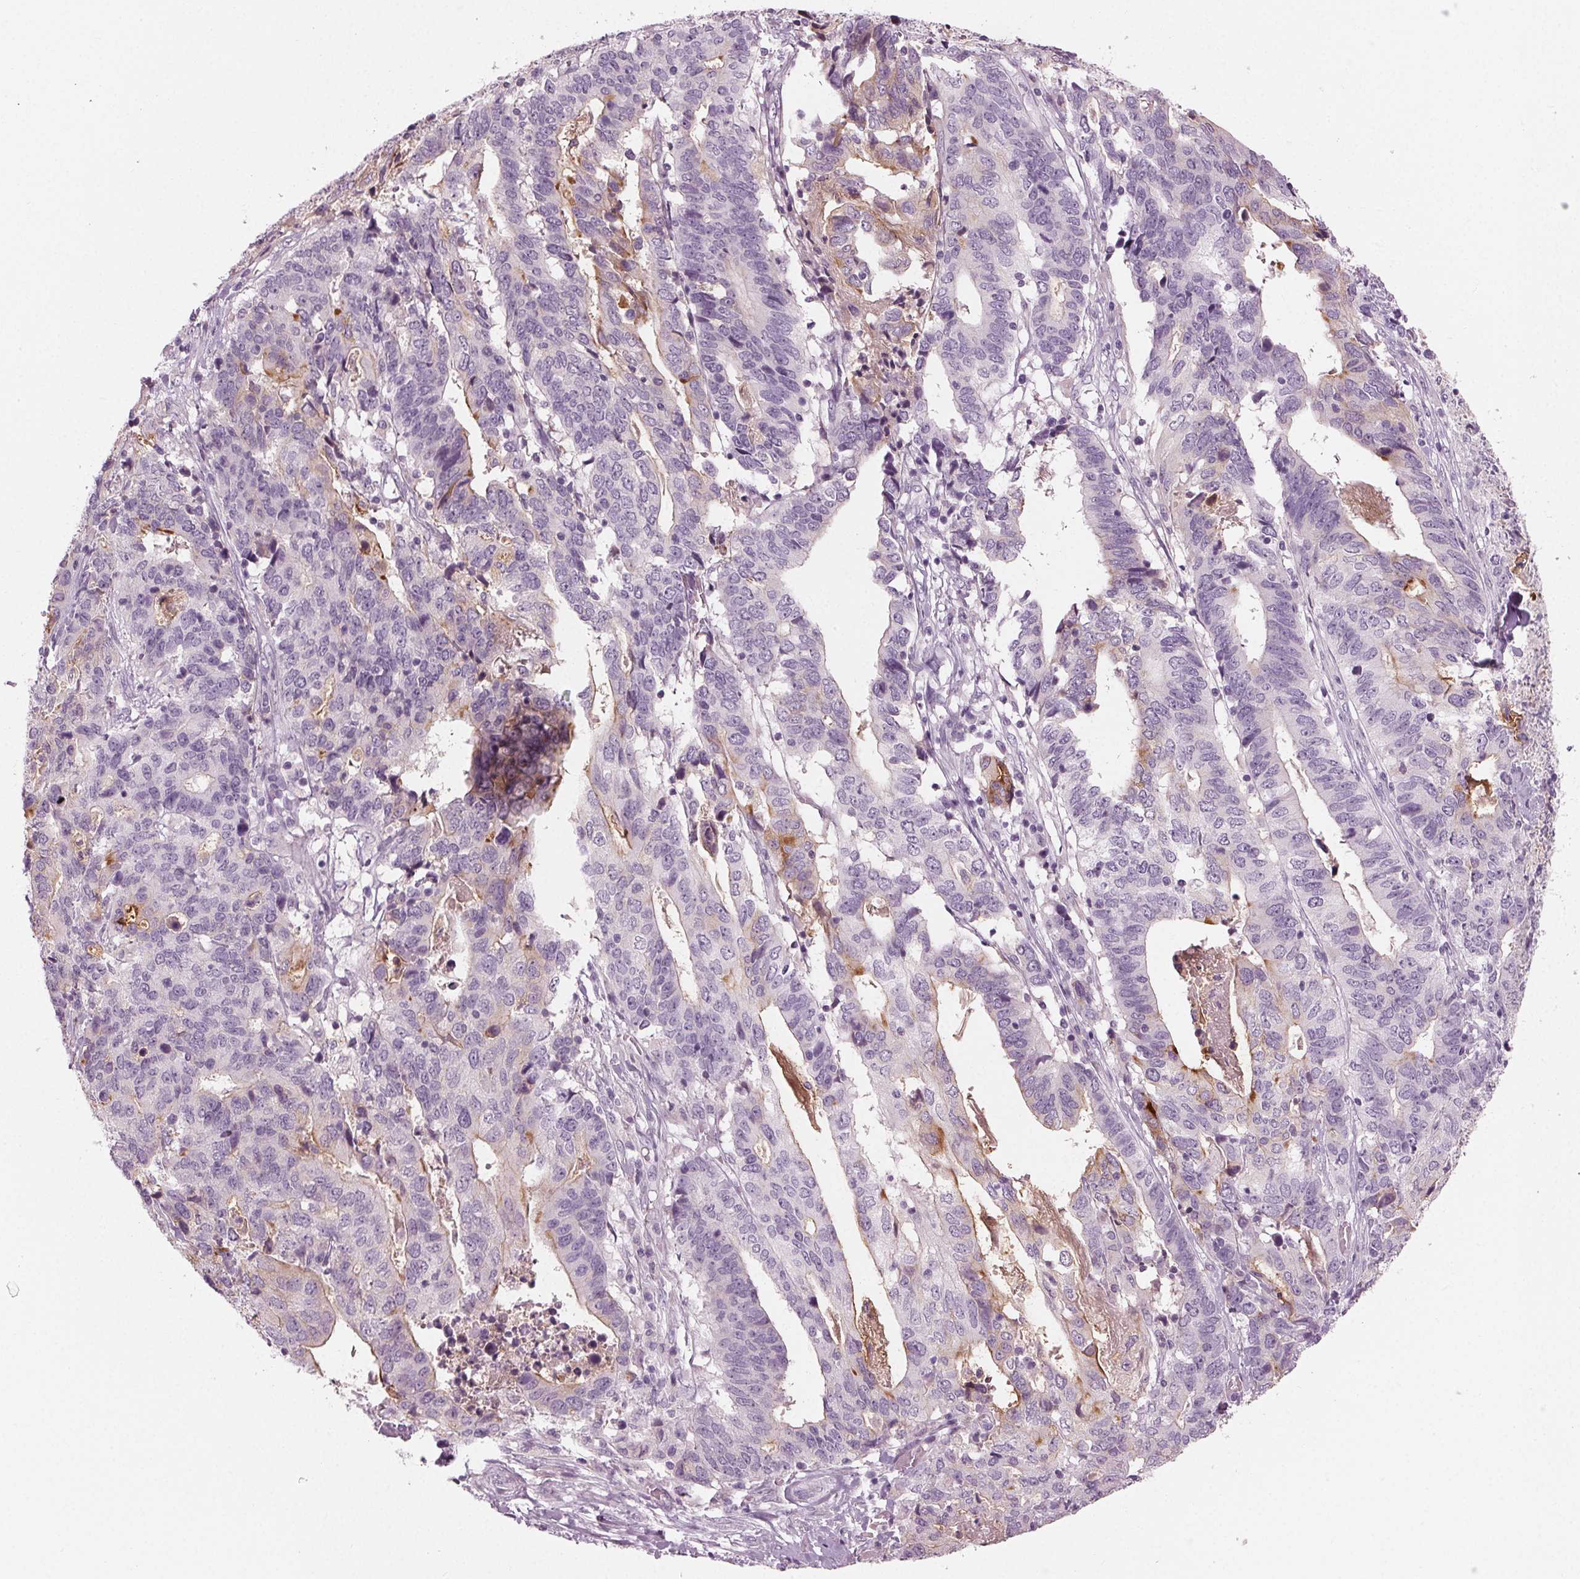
{"staining": {"intensity": "weak", "quantity": "<25%", "location": "cytoplasmic/membranous"}, "tissue": "stomach cancer", "cell_type": "Tumor cells", "image_type": "cancer", "snomed": [{"axis": "morphology", "description": "Adenocarcinoma, NOS"}, {"axis": "topography", "description": "Stomach, upper"}], "caption": "Human stomach cancer (adenocarcinoma) stained for a protein using immunohistochemistry exhibits no positivity in tumor cells.", "gene": "PRAP1", "patient": {"sex": "female", "age": 67}}